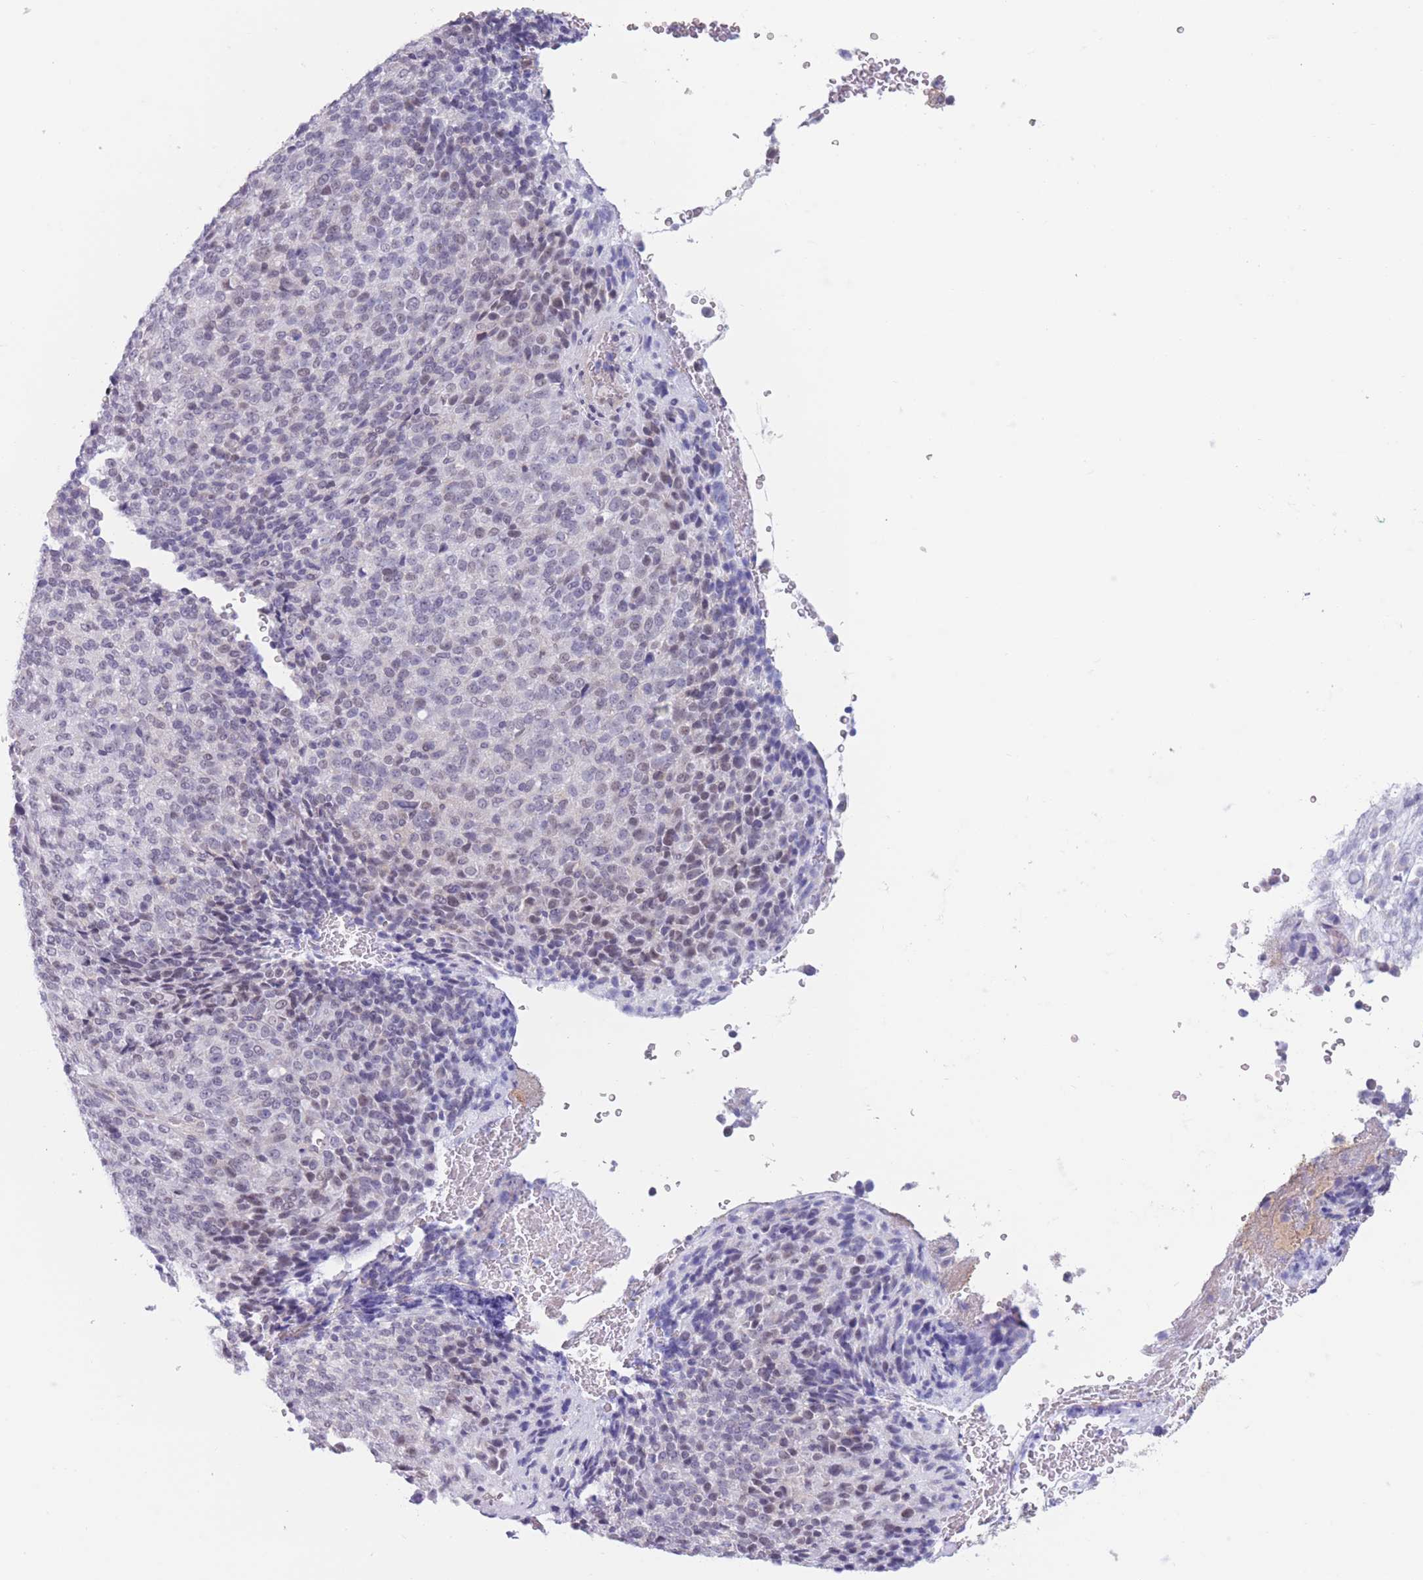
{"staining": {"intensity": "negative", "quantity": "none", "location": "none"}, "tissue": "melanoma", "cell_type": "Tumor cells", "image_type": "cancer", "snomed": [{"axis": "morphology", "description": "Malignant melanoma, Metastatic site"}, {"axis": "topography", "description": "Brain"}], "caption": "Immunohistochemical staining of human melanoma displays no significant staining in tumor cells.", "gene": "PODXL", "patient": {"sex": "female", "age": 56}}